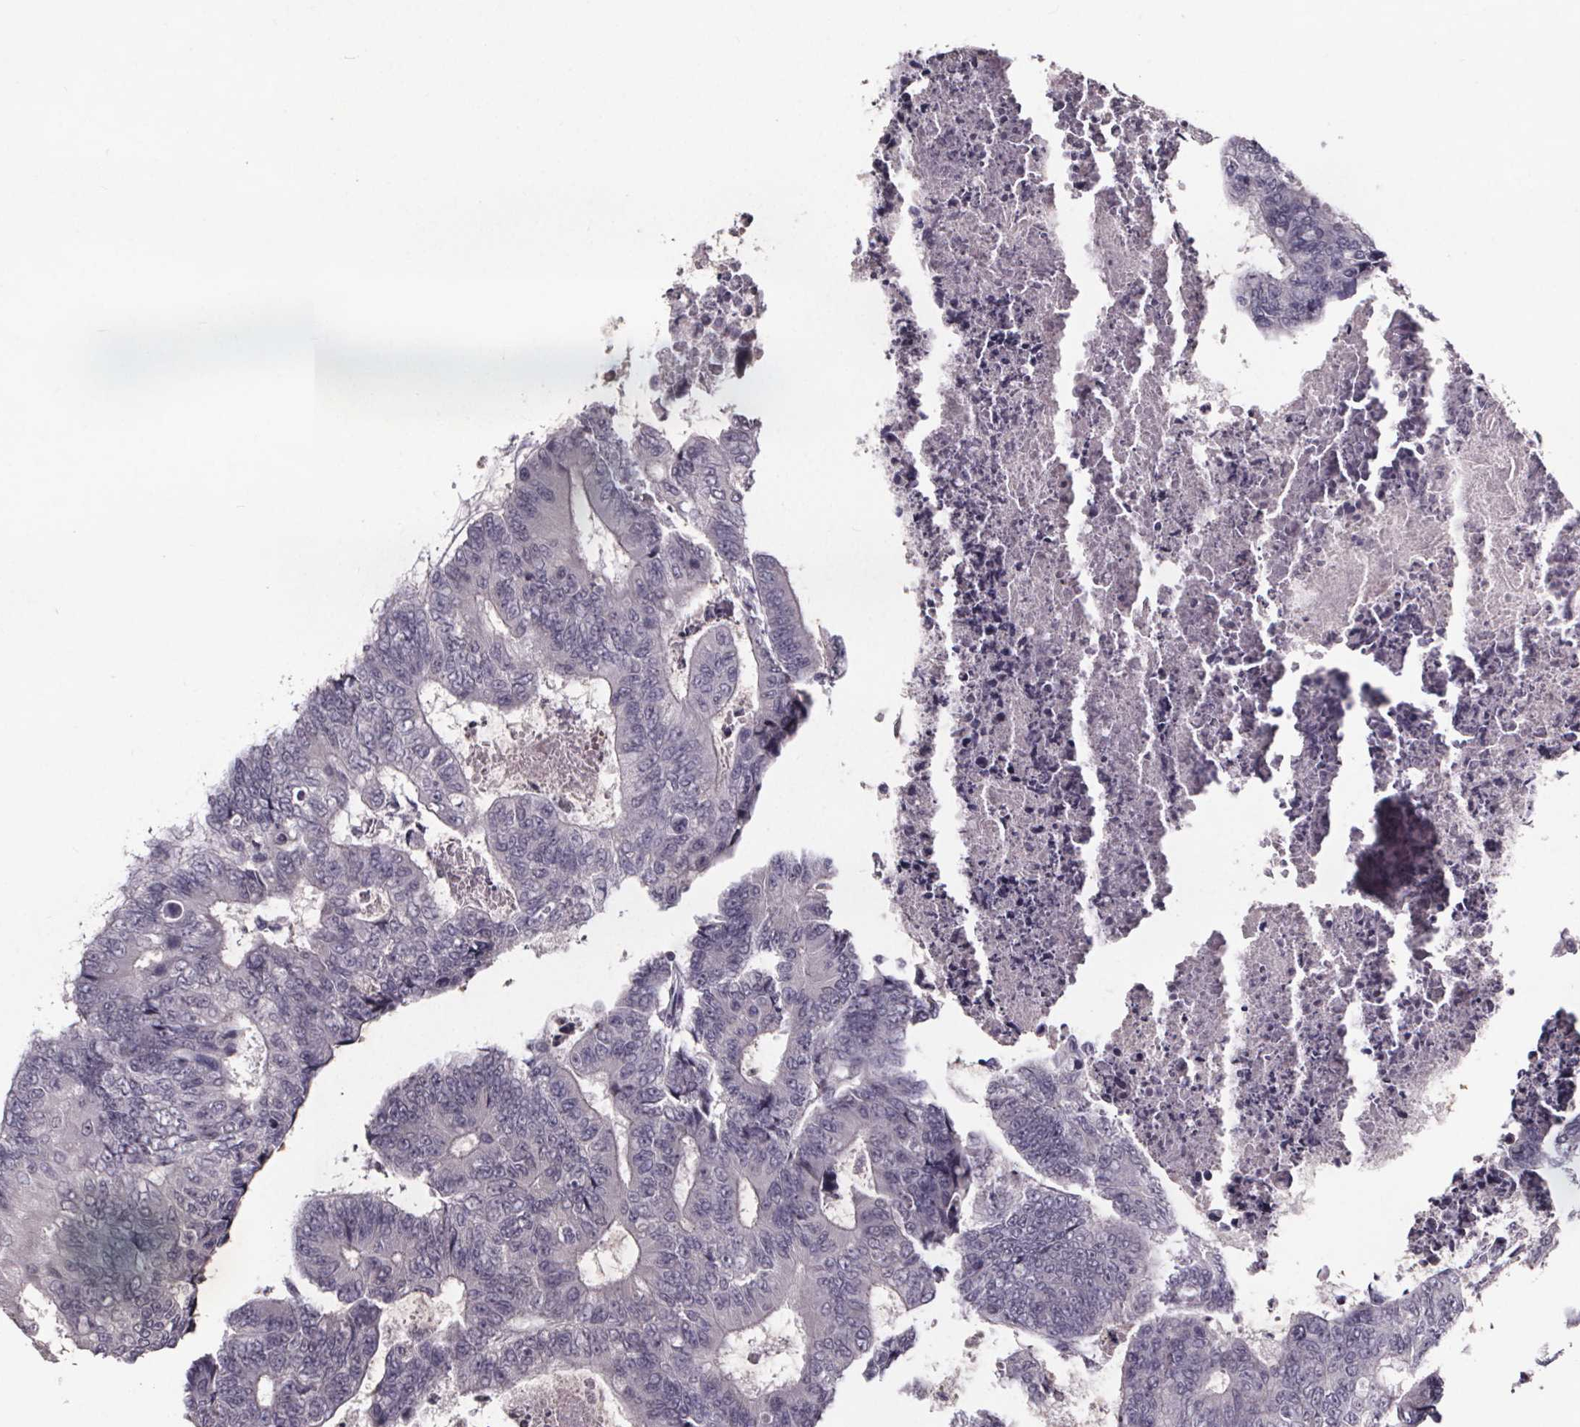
{"staining": {"intensity": "negative", "quantity": "none", "location": "none"}, "tissue": "colorectal cancer", "cell_type": "Tumor cells", "image_type": "cancer", "snomed": [{"axis": "morphology", "description": "Adenocarcinoma, NOS"}, {"axis": "topography", "description": "Colon"}], "caption": "Immunohistochemistry image of neoplastic tissue: colorectal cancer stained with DAB exhibits no significant protein positivity in tumor cells.", "gene": "AR", "patient": {"sex": "female", "age": 48}}